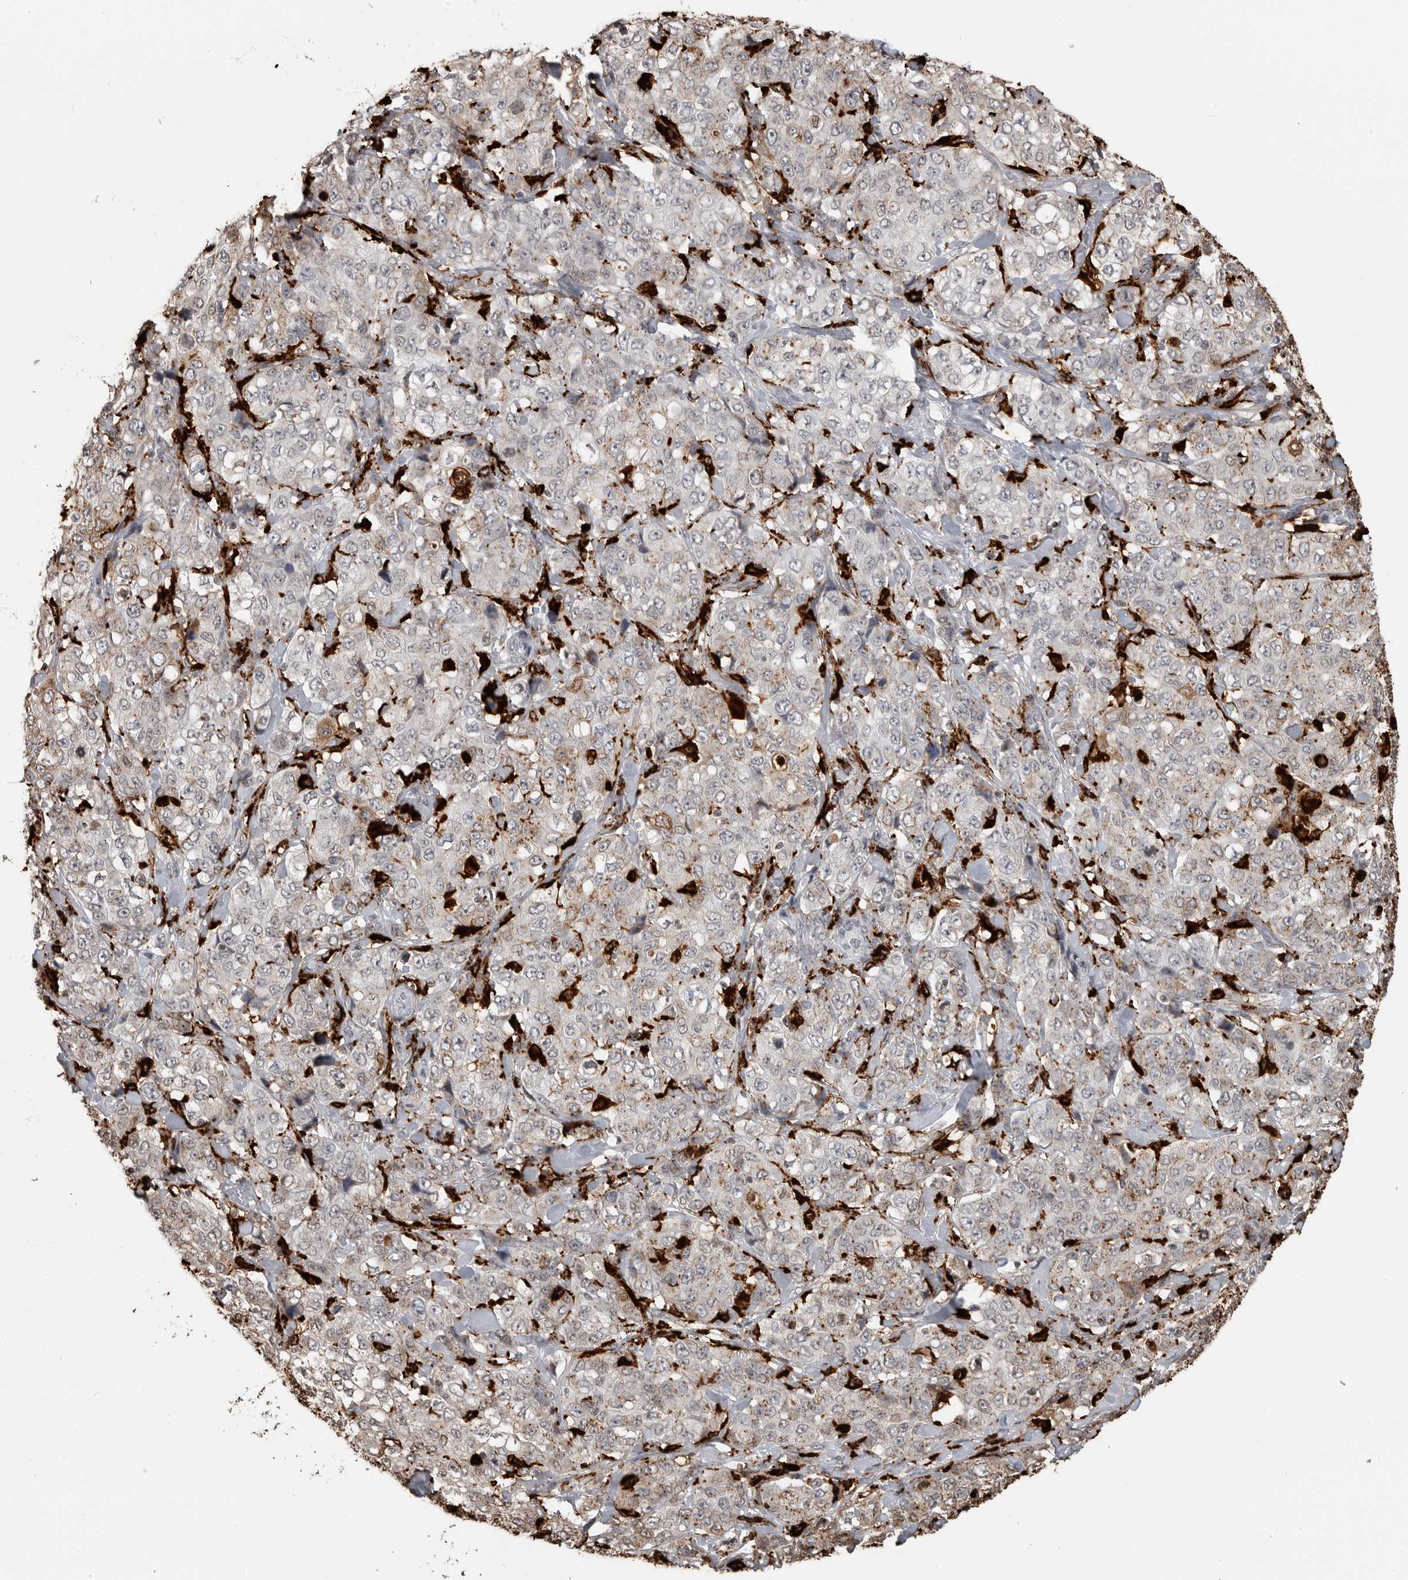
{"staining": {"intensity": "weak", "quantity": "<25%", "location": "cytoplasmic/membranous"}, "tissue": "stomach cancer", "cell_type": "Tumor cells", "image_type": "cancer", "snomed": [{"axis": "morphology", "description": "Adenocarcinoma, NOS"}, {"axis": "topography", "description": "Stomach"}], "caption": "This histopathology image is of adenocarcinoma (stomach) stained with IHC to label a protein in brown with the nuclei are counter-stained blue. There is no positivity in tumor cells.", "gene": "IFI30", "patient": {"sex": "male", "age": 48}}